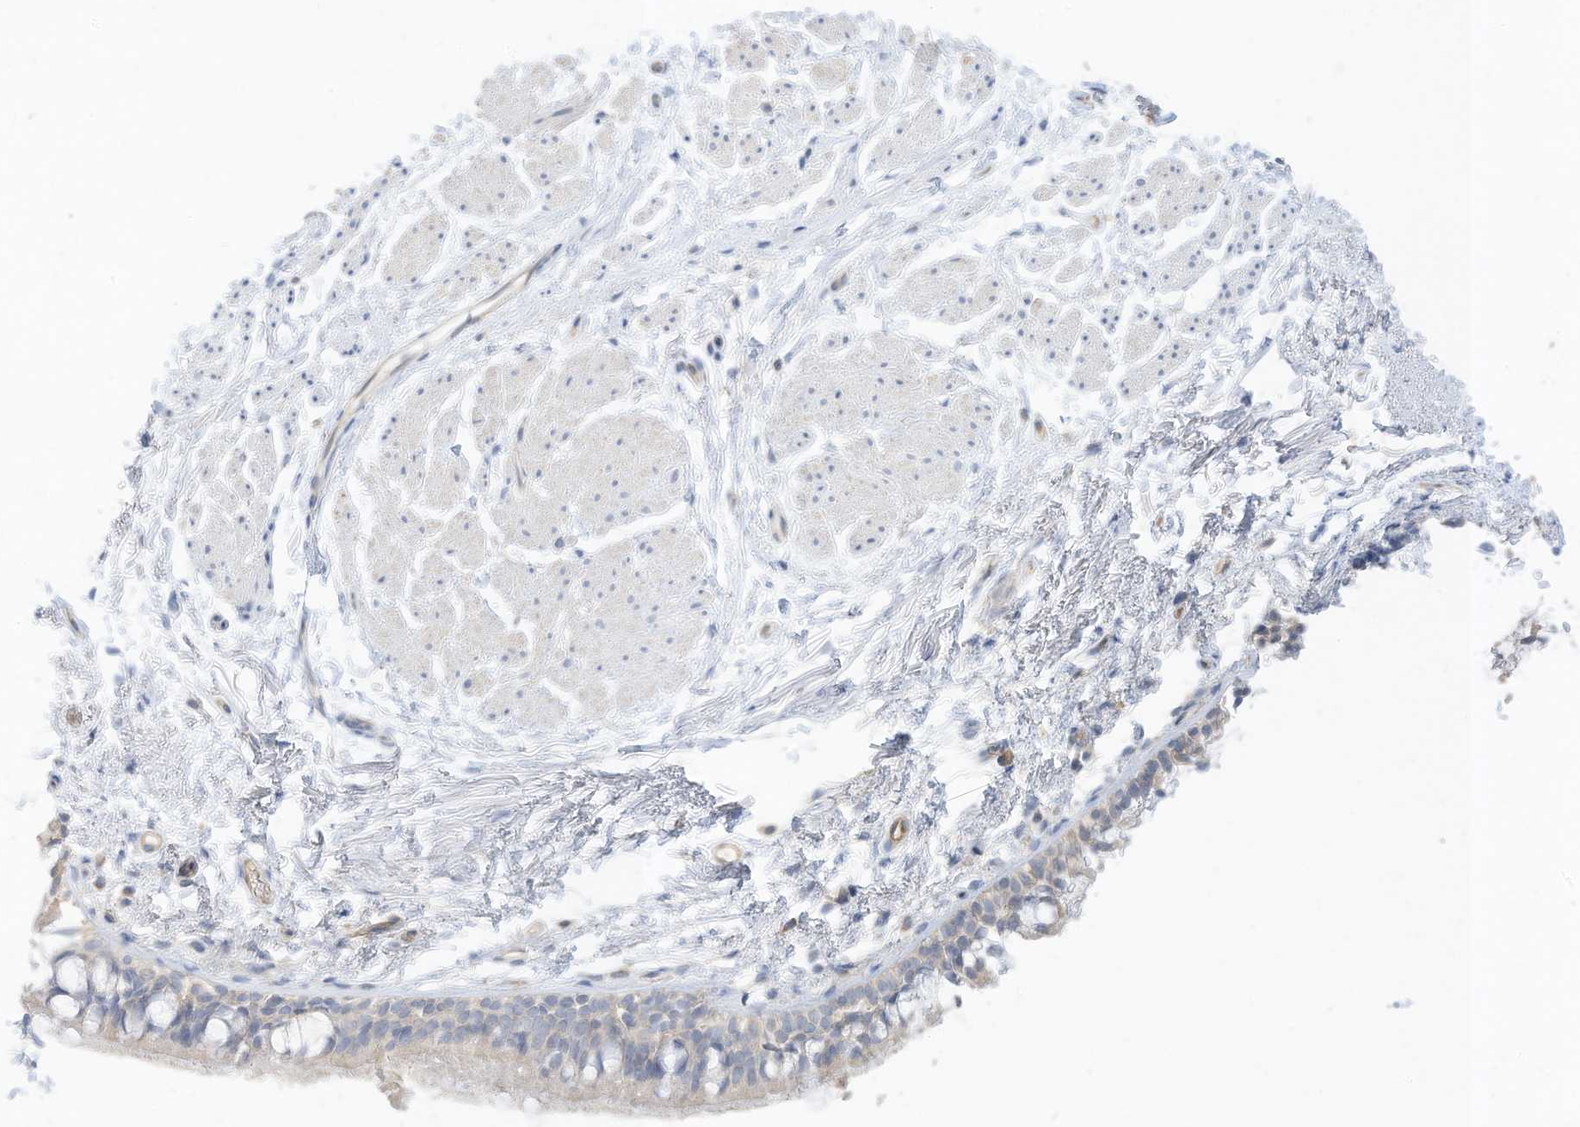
{"staining": {"intensity": "weak", "quantity": "<25%", "location": "cytoplasmic/membranous"}, "tissue": "bronchus", "cell_type": "Respiratory epithelial cells", "image_type": "normal", "snomed": [{"axis": "morphology", "description": "Normal tissue, NOS"}, {"axis": "topography", "description": "Cartilage tissue"}, {"axis": "topography", "description": "Bronchus"}], "caption": "This is an immunohistochemistry (IHC) image of benign bronchus. There is no expression in respiratory epithelial cells.", "gene": "RASA2", "patient": {"sex": "female", "age": 73}}